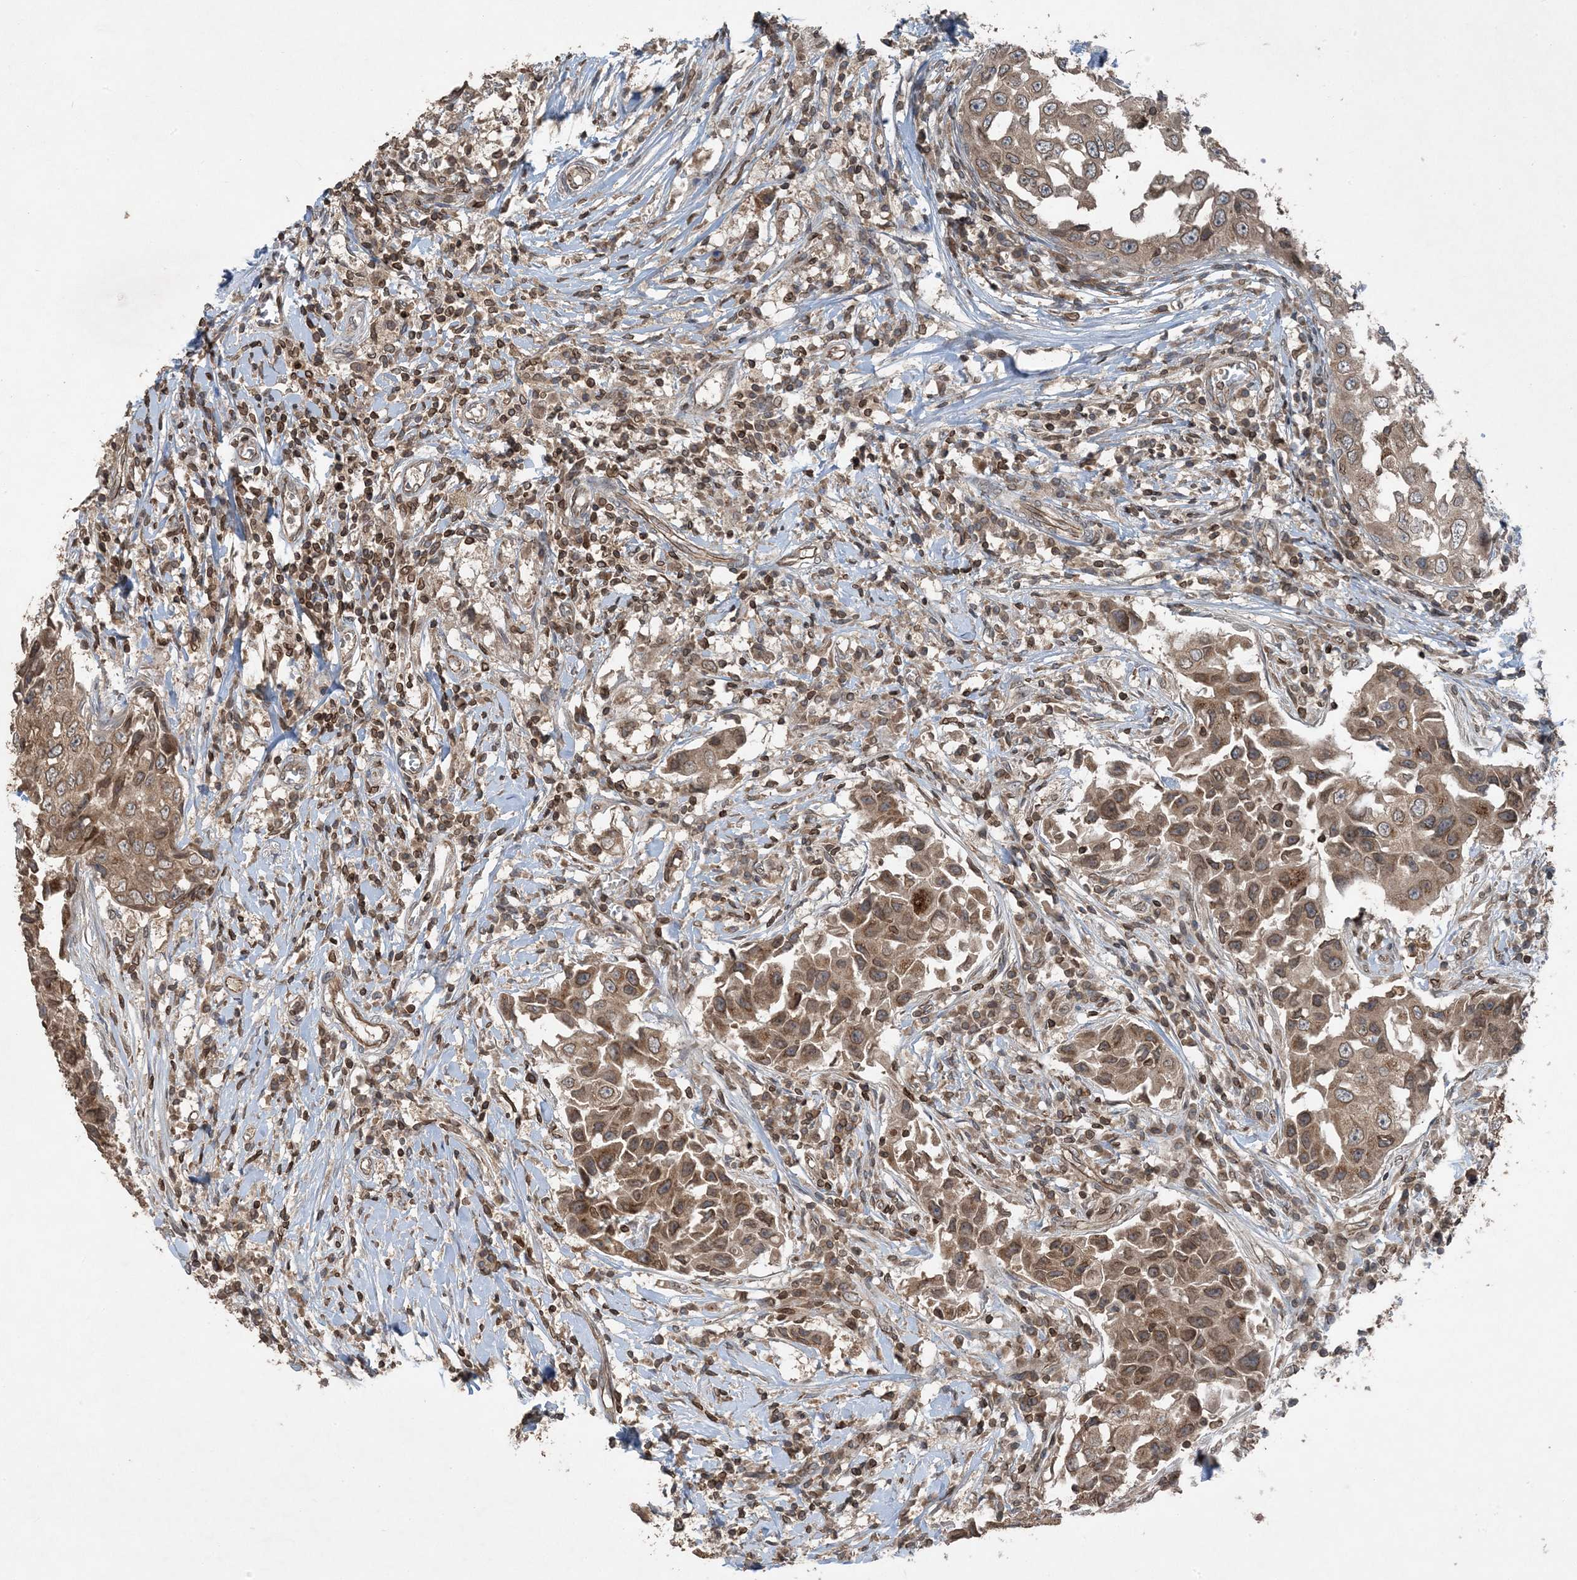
{"staining": {"intensity": "moderate", "quantity": ">75%", "location": "cytoplasmic/membranous,nuclear"}, "tissue": "breast cancer", "cell_type": "Tumor cells", "image_type": "cancer", "snomed": [{"axis": "morphology", "description": "Duct carcinoma"}, {"axis": "topography", "description": "Breast"}], "caption": "Moderate cytoplasmic/membranous and nuclear positivity for a protein is seen in about >75% of tumor cells of intraductal carcinoma (breast) using IHC.", "gene": "ZFAND2B", "patient": {"sex": "female", "age": 27}}